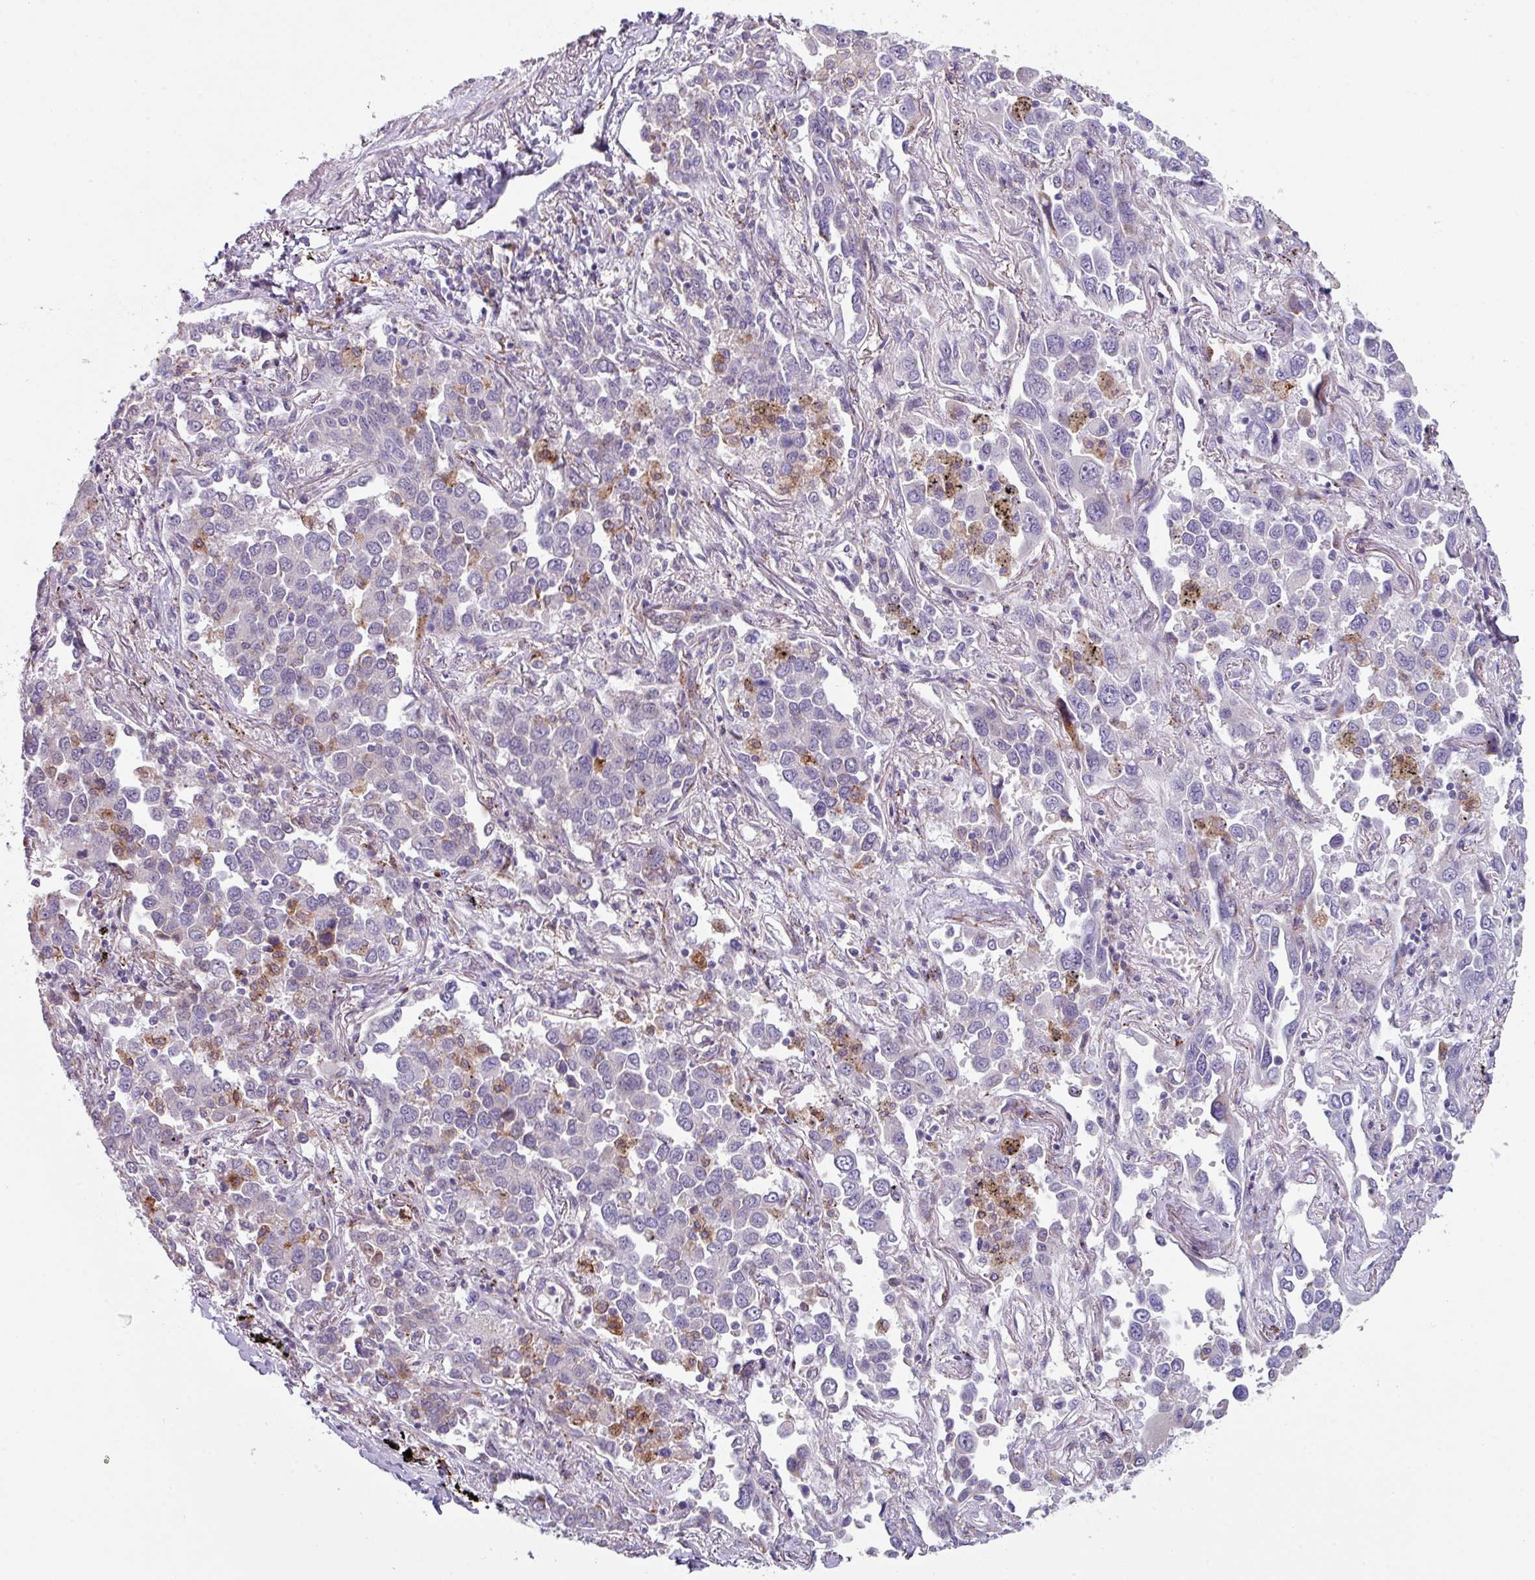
{"staining": {"intensity": "negative", "quantity": "none", "location": "none"}, "tissue": "lung cancer", "cell_type": "Tumor cells", "image_type": "cancer", "snomed": [{"axis": "morphology", "description": "Adenocarcinoma, NOS"}, {"axis": "topography", "description": "Lung"}], "caption": "Immunohistochemistry of adenocarcinoma (lung) reveals no staining in tumor cells.", "gene": "BMS1", "patient": {"sex": "male", "age": 67}}